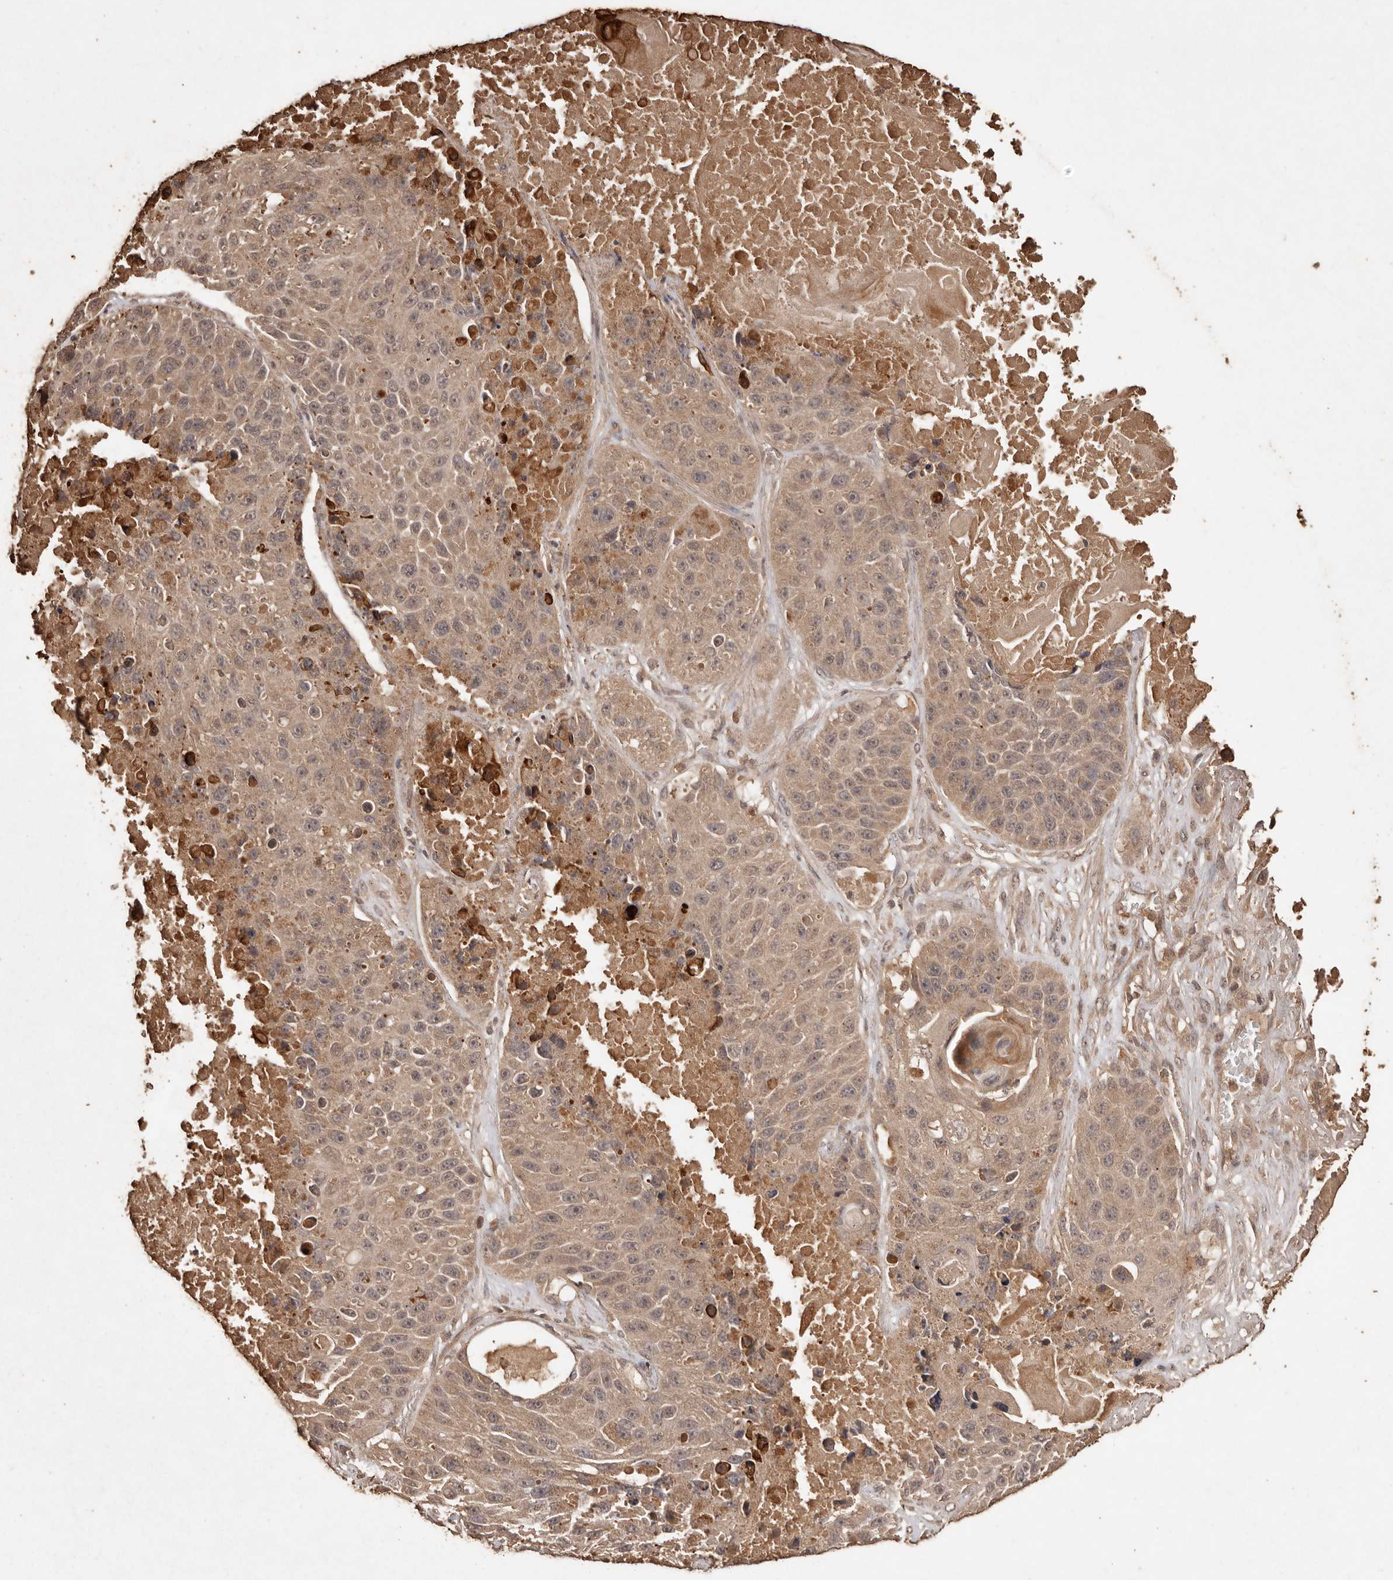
{"staining": {"intensity": "weak", "quantity": ">75%", "location": "cytoplasmic/membranous"}, "tissue": "lung cancer", "cell_type": "Tumor cells", "image_type": "cancer", "snomed": [{"axis": "morphology", "description": "Squamous cell carcinoma, NOS"}, {"axis": "topography", "description": "Lung"}], "caption": "Lung cancer (squamous cell carcinoma) stained for a protein exhibits weak cytoplasmic/membranous positivity in tumor cells.", "gene": "PKDCC", "patient": {"sex": "male", "age": 61}}